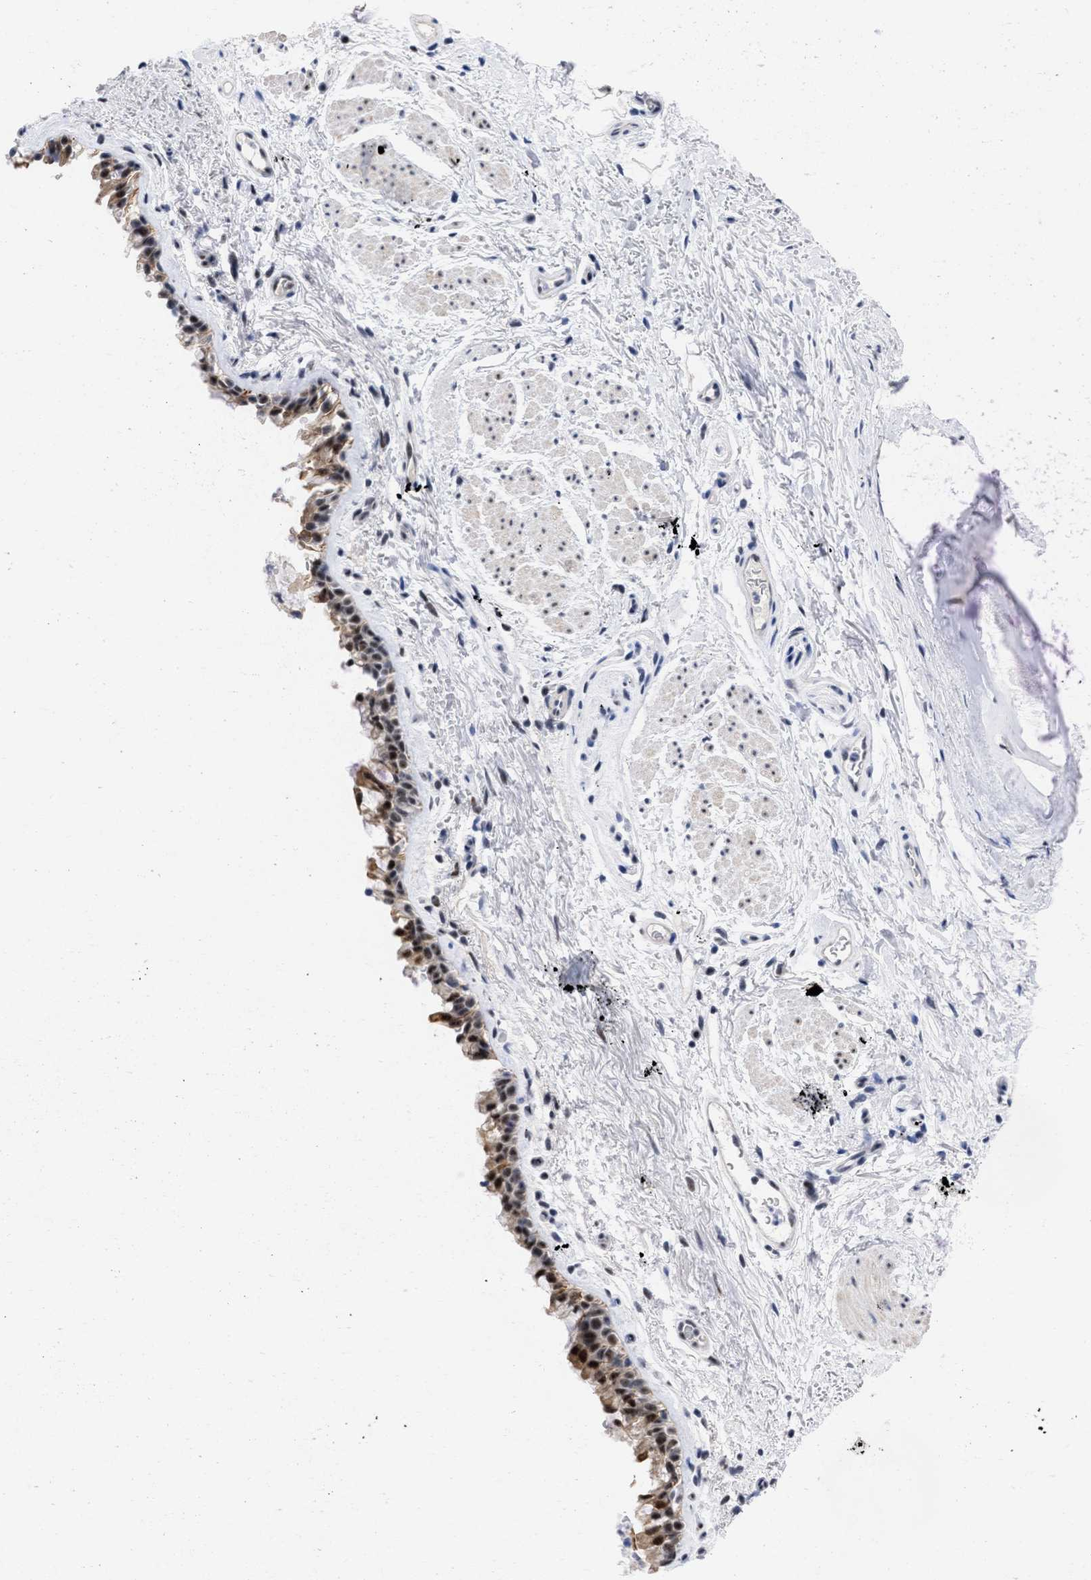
{"staining": {"intensity": "strong", "quantity": "25%-75%", "location": "cytoplasmic/membranous,nuclear"}, "tissue": "bronchus", "cell_type": "Respiratory epithelial cells", "image_type": "normal", "snomed": [{"axis": "morphology", "description": "Normal tissue, NOS"}, {"axis": "topography", "description": "Cartilage tissue"}, {"axis": "topography", "description": "Bronchus"}], "caption": "Immunohistochemistry micrograph of benign bronchus stained for a protein (brown), which shows high levels of strong cytoplasmic/membranous,nuclear positivity in about 25%-75% of respiratory epithelial cells.", "gene": "DDX41", "patient": {"sex": "female", "age": 53}}